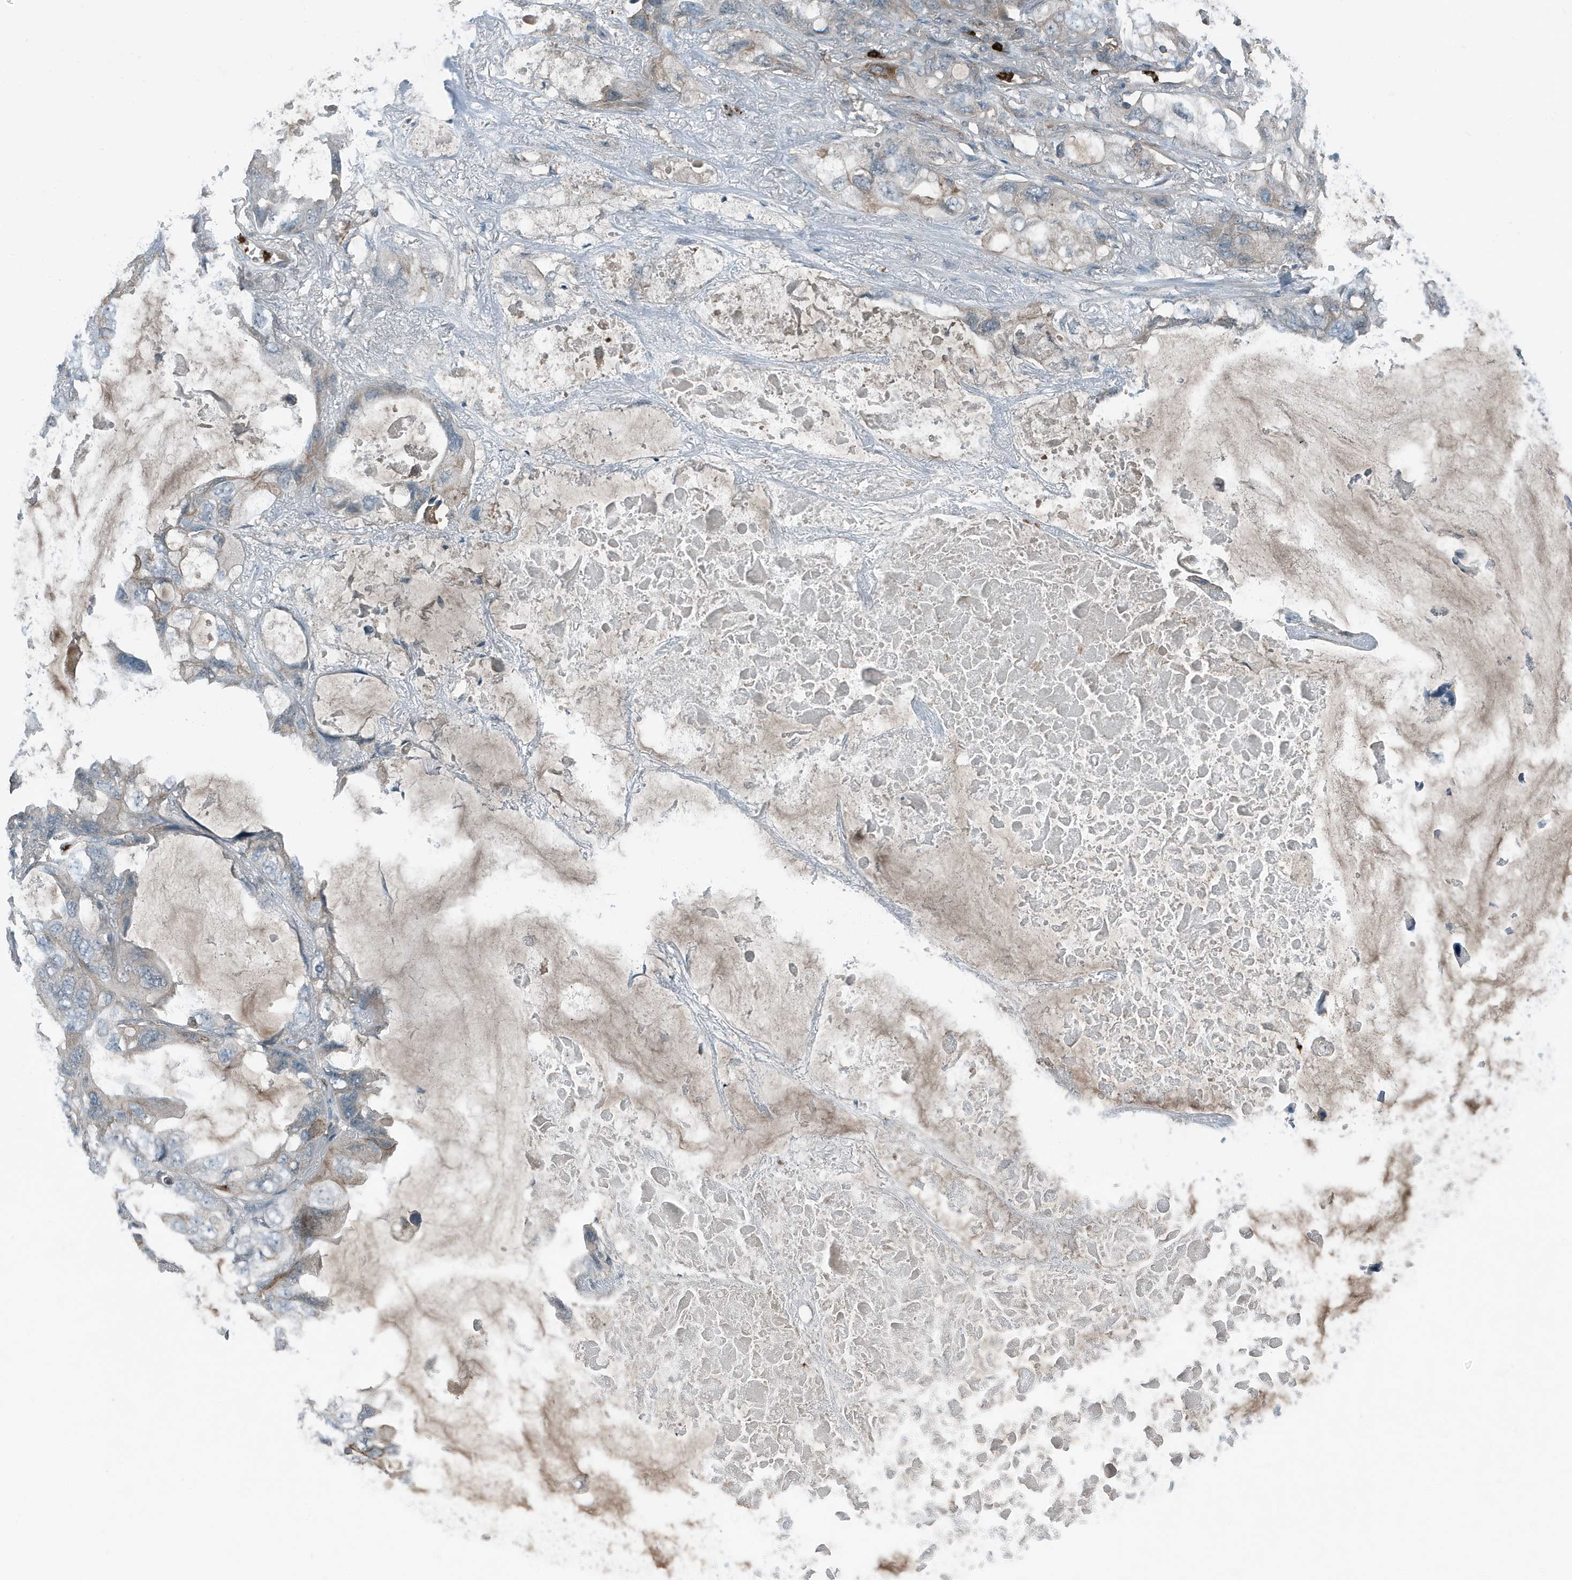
{"staining": {"intensity": "moderate", "quantity": "<25%", "location": "cytoplasmic/membranous"}, "tissue": "lung cancer", "cell_type": "Tumor cells", "image_type": "cancer", "snomed": [{"axis": "morphology", "description": "Squamous cell carcinoma, NOS"}, {"axis": "topography", "description": "Lung"}], "caption": "A low amount of moderate cytoplasmic/membranous staining is present in about <25% of tumor cells in lung squamous cell carcinoma tissue.", "gene": "DAPP1", "patient": {"sex": "female", "age": 73}}